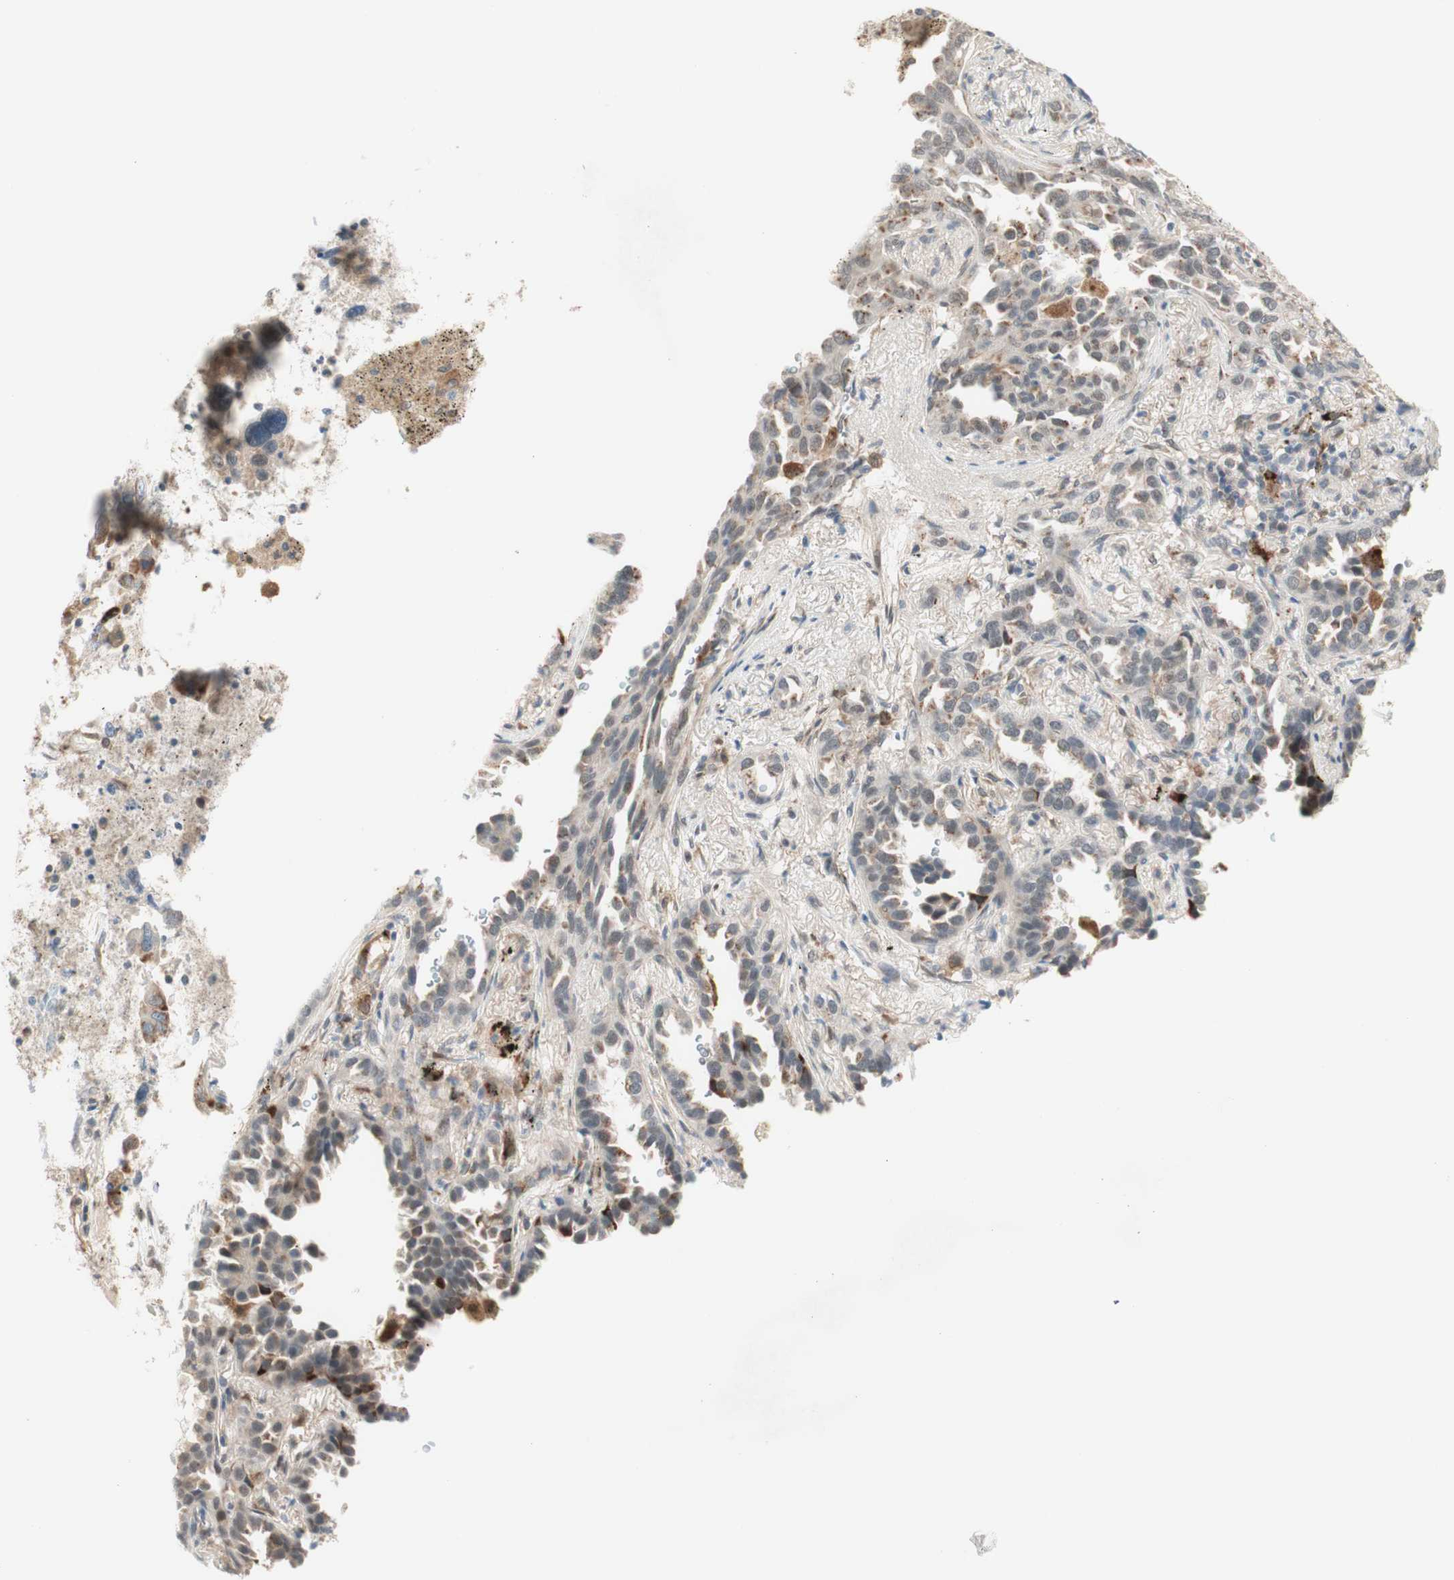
{"staining": {"intensity": "negative", "quantity": "none", "location": "none"}, "tissue": "lung cancer", "cell_type": "Tumor cells", "image_type": "cancer", "snomed": [{"axis": "morphology", "description": "Normal tissue, NOS"}, {"axis": "morphology", "description": "Adenocarcinoma, NOS"}, {"axis": "topography", "description": "Lung"}], "caption": "IHC micrograph of neoplastic tissue: lung adenocarcinoma stained with DAB (3,3'-diaminobenzidine) demonstrates no significant protein staining in tumor cells. (DAB (3,3'-diaminobenzidine) immunohistochemistry visualized using brightfield microscopy, high magnification).", "gene": "GAPT", "patient": {"sex": "male", "age": 59}}